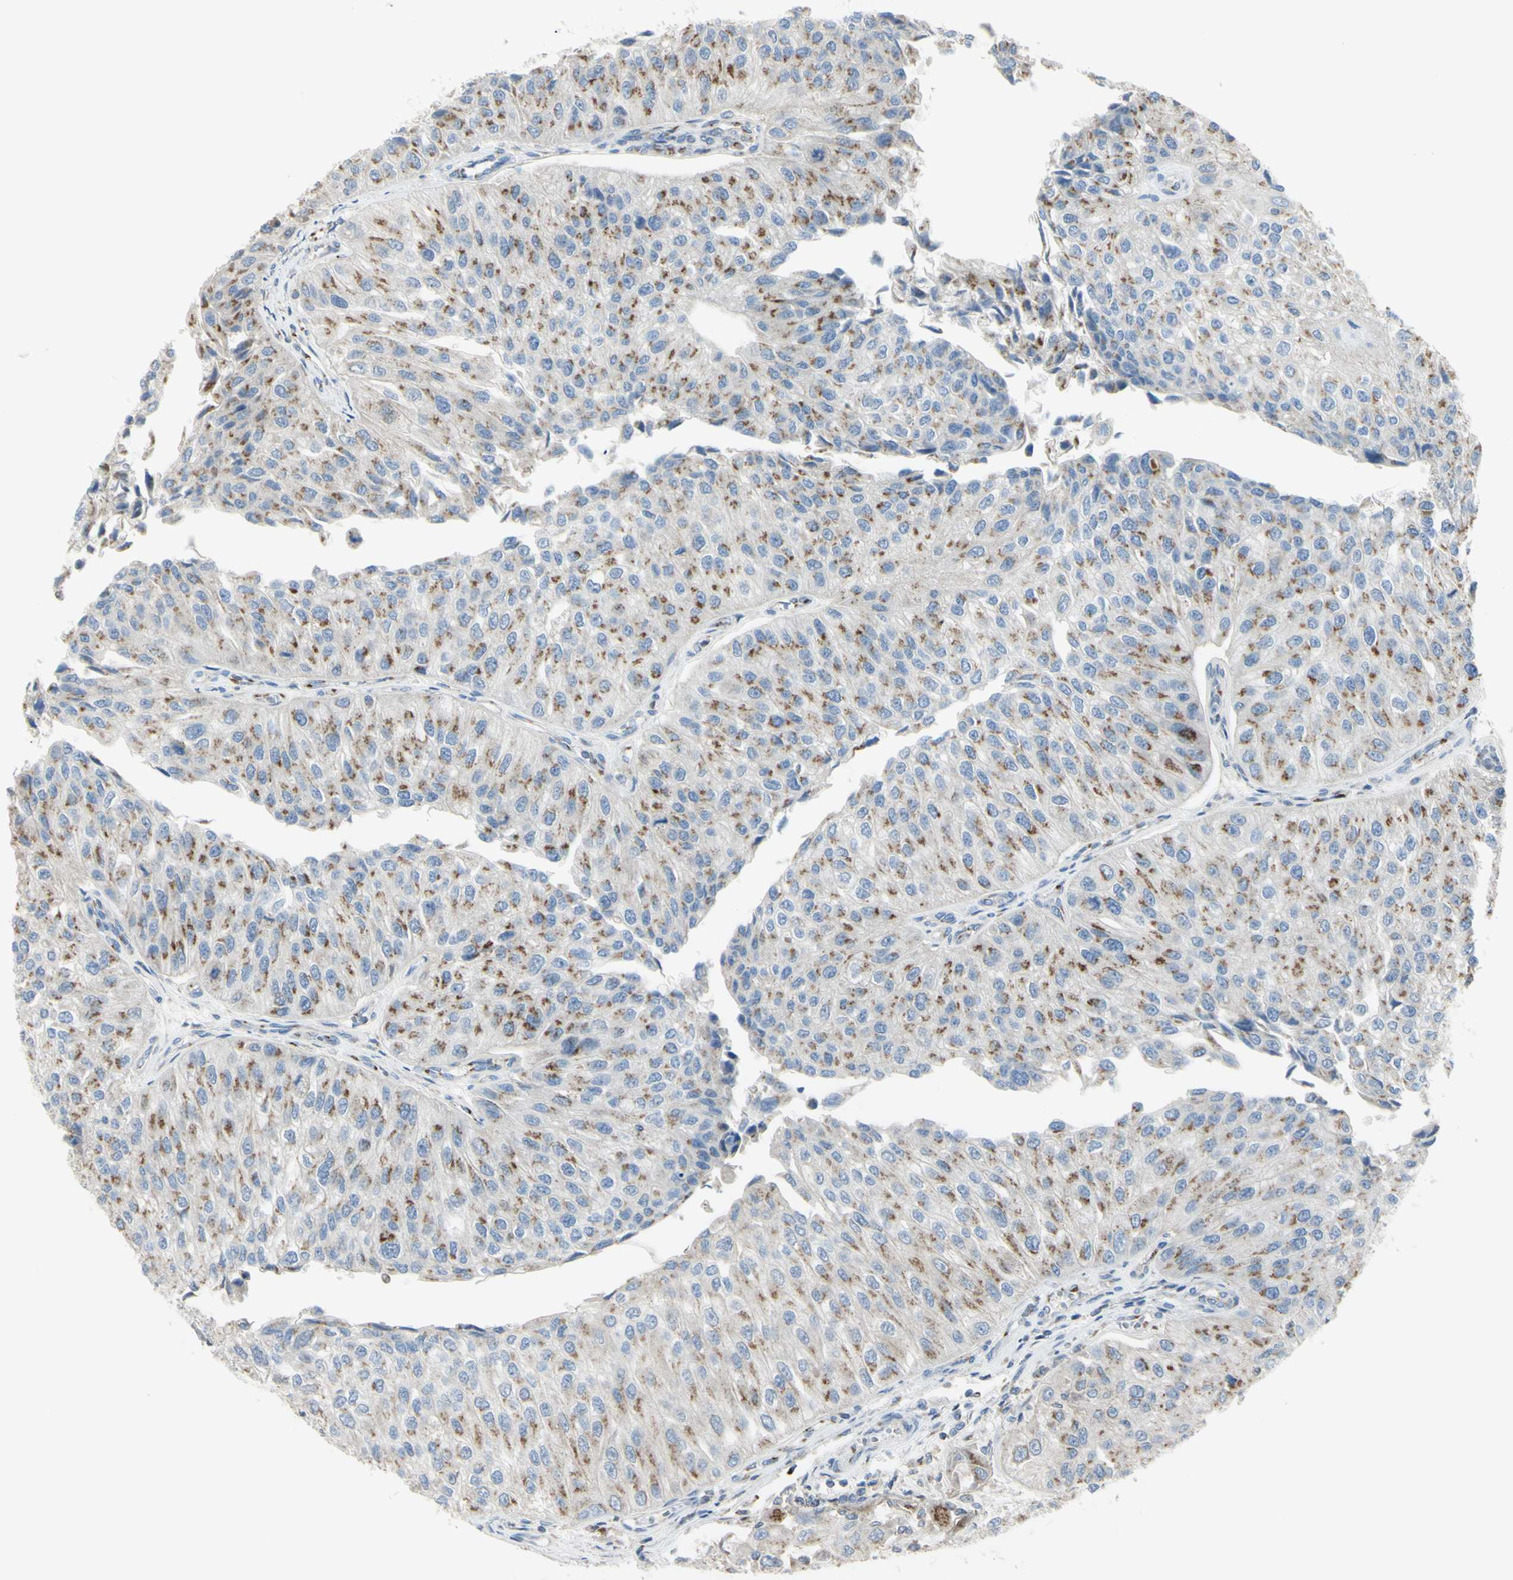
{"staining": {"intensity": "moderate", "quantity": ">75%", "location": "cytoplasmic/membranous"}, "tissue": "urothelial cancer", "cell_type": "Tumor cells", "image_type": "cancer", "snomed": [{"axis": "morphology", "description": "Urothelial carcinoma, High grade"}, {"axis": "topography", "description": "Kidney"}, {"axis": "topography", "description": "Urinary bladder"}], "caption": "Immunohistochemical staining of high-grade urothelial carcinoma exhibits moderate cytoplasmic/membranous protein positivity in approximately >75% of tumor cells. (DAB (3,3'-diaminobenzidine) IHC, brown staining for protein, blue staining for nuclei).", "gene": "B4GALT3", "patient": {"sex": "male", "age": 77}}